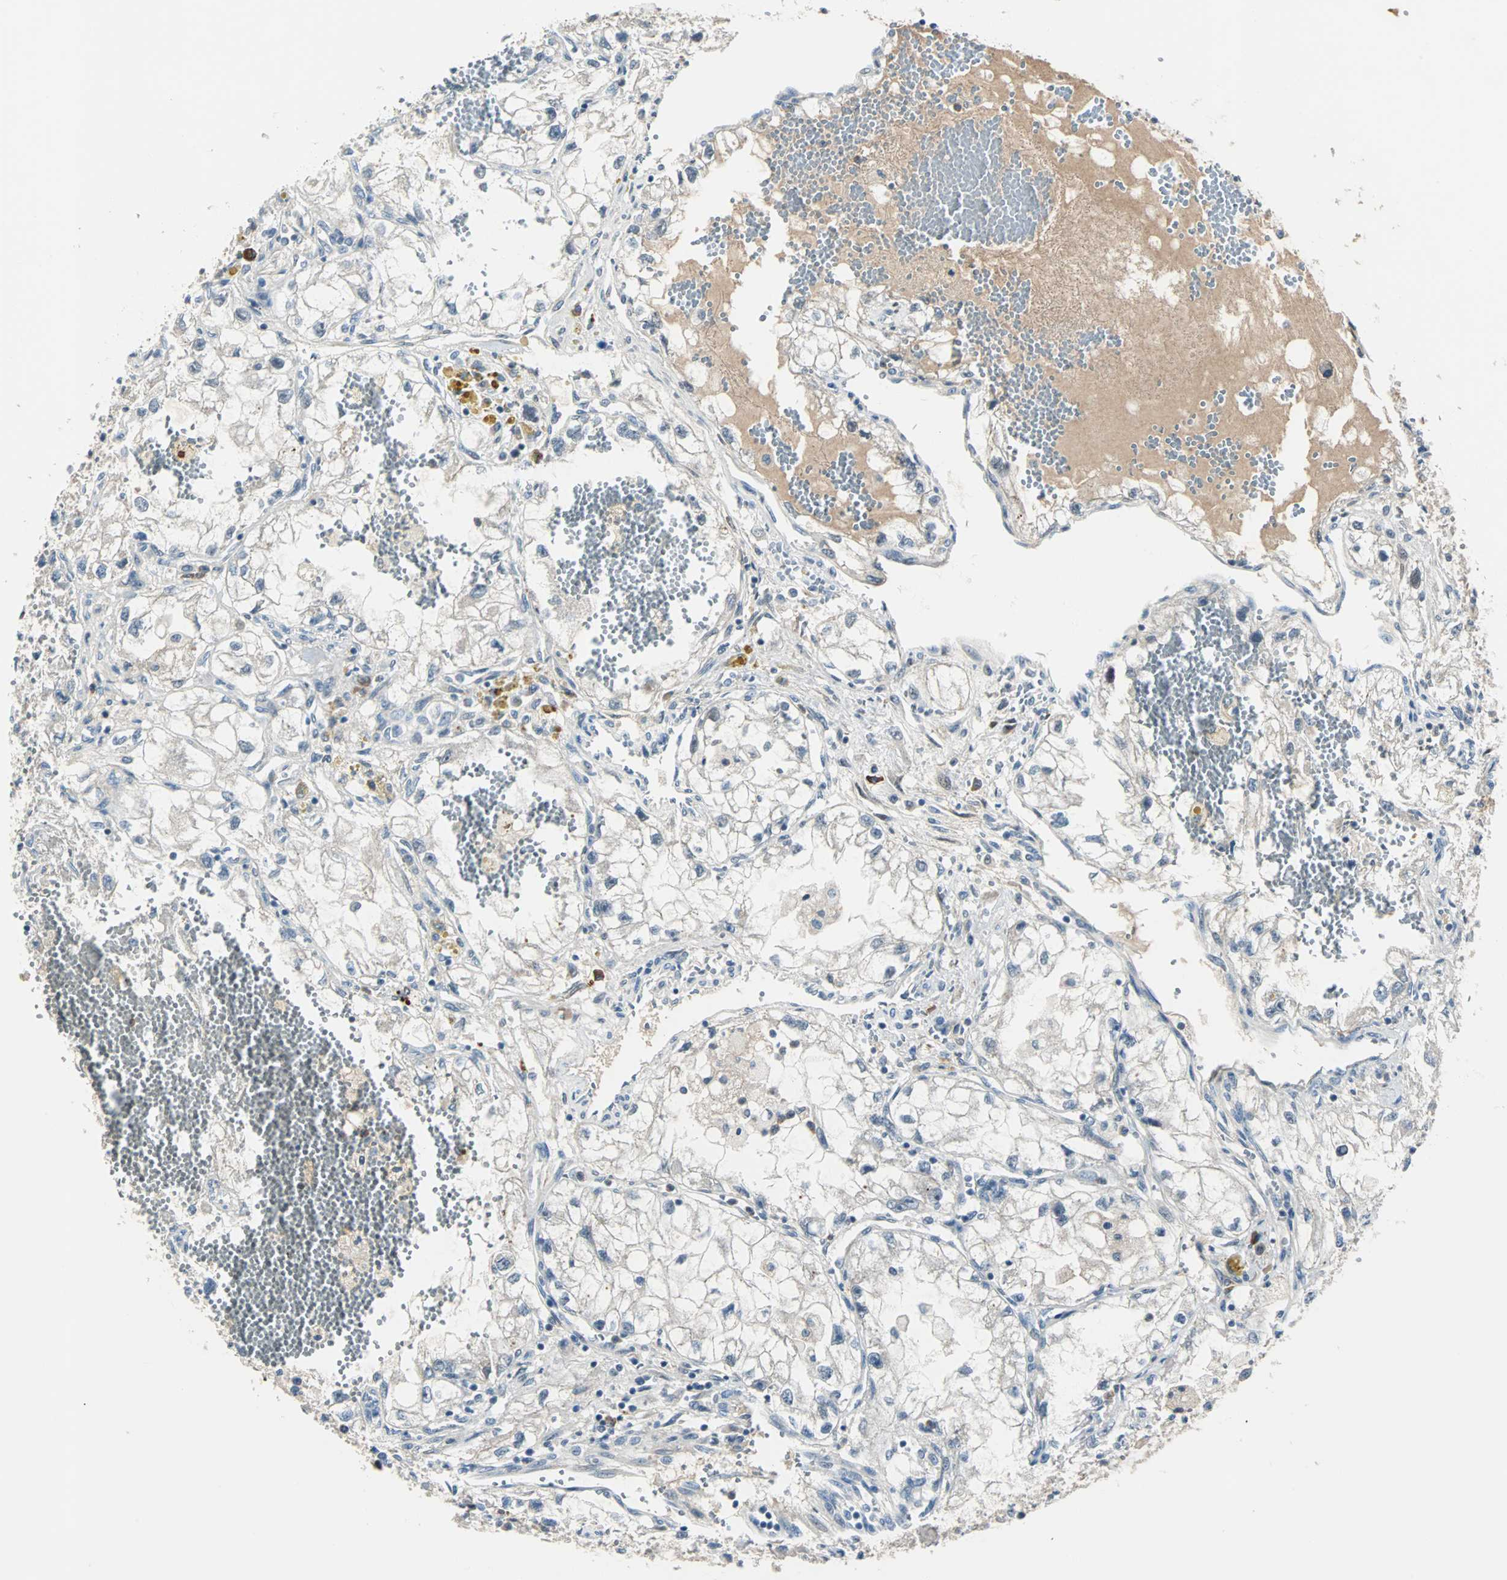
{"staining": {"intensity": "negative", "quantity": "none", "location": "none"}, "tissue": "renal cancer", "cell_type": "Tumor cells", "image_type": "cancer", "snomed": [{"axis": "morphology", "description": "Adenocarcinoma, NOS"}, {"axis": "topography", "description": "Kidney"}], "caption": "Protein analysis of renal cancer demonstrates no significant positivity in tumor cells.", "gene": "FHL2", "patient": {"sex": "female", "age": 70}}